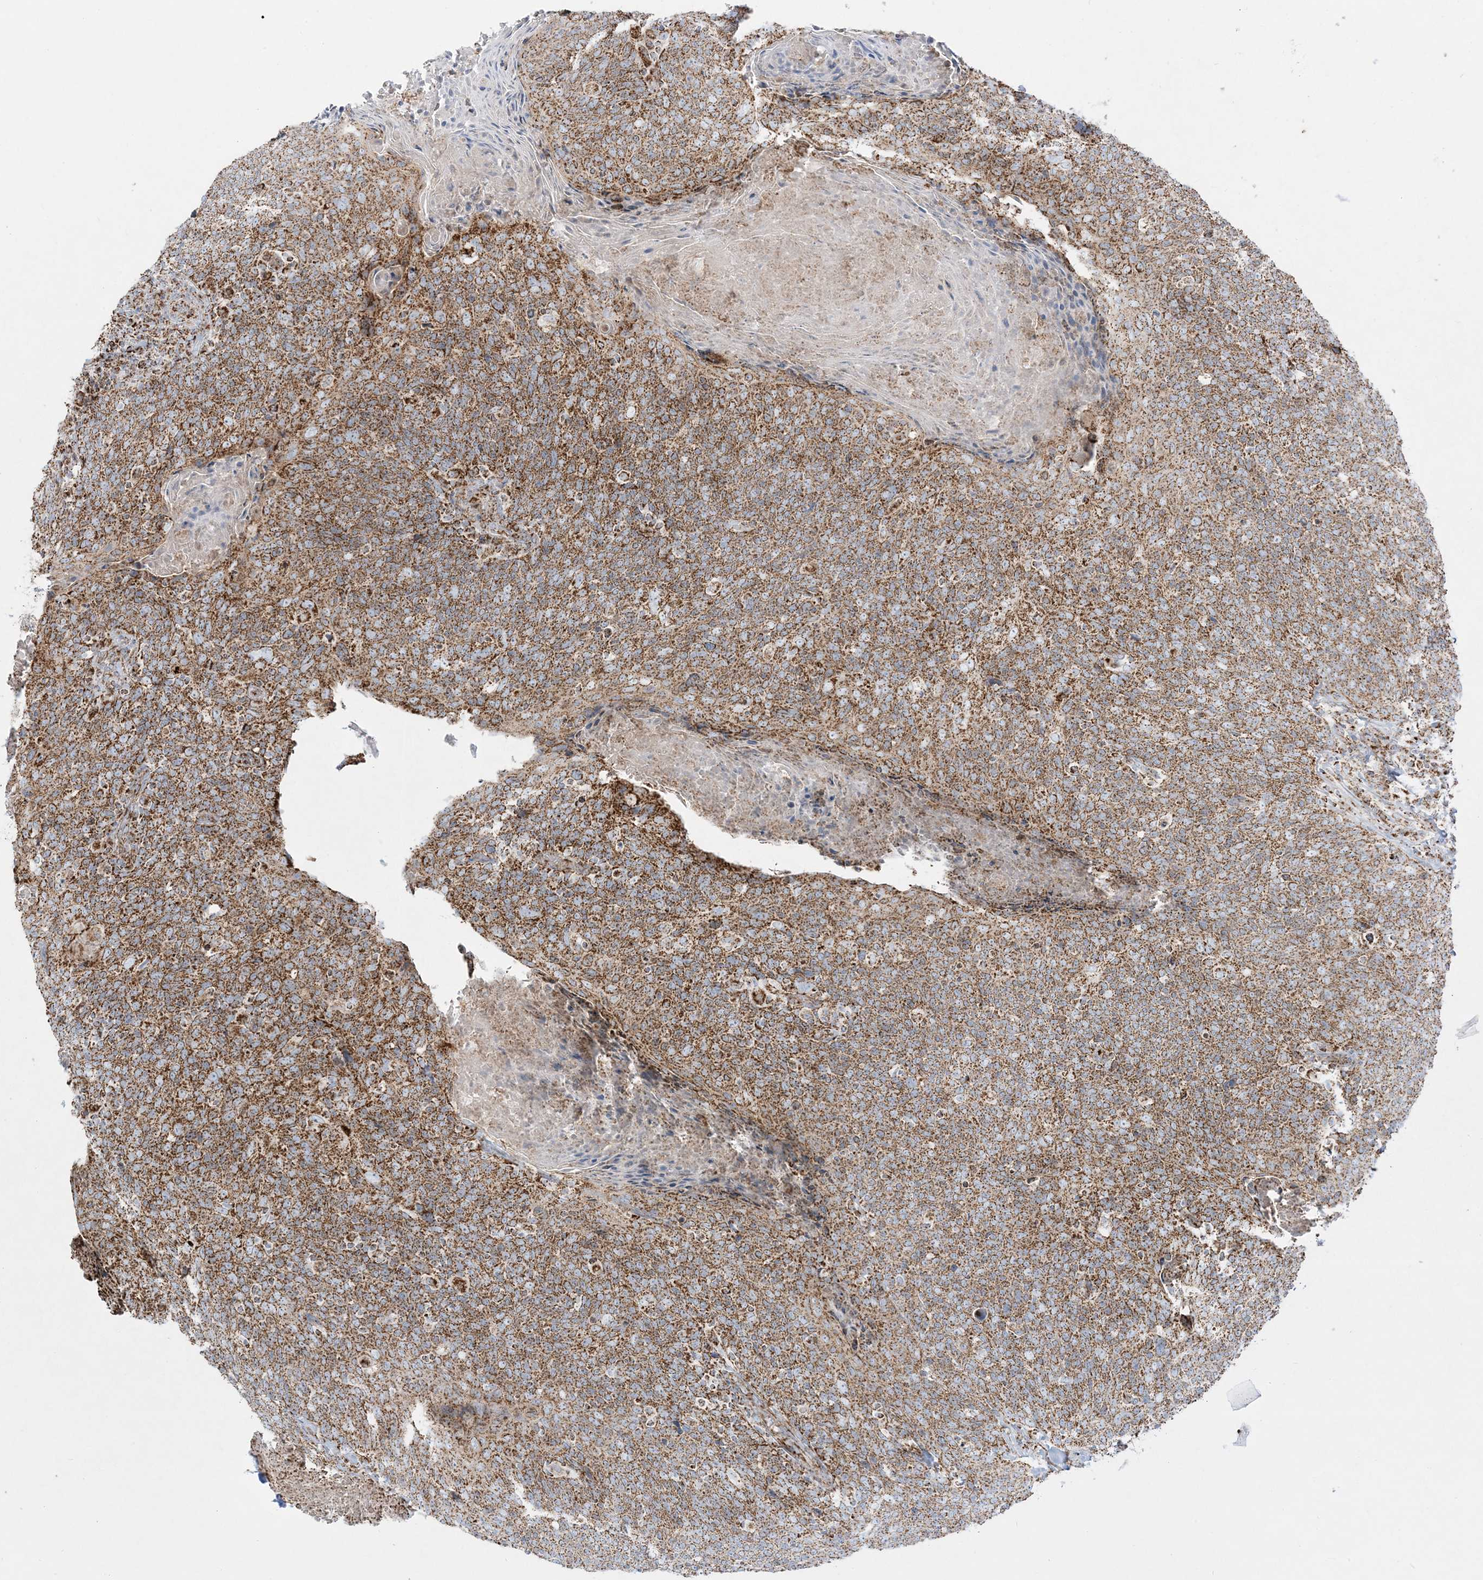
{"staining": {"intensity": "moderate", "quantity": ">75%", "location": "cytoplasmic/membranous"}, "tissue": "head and neck cancer", "cell_type": "Tumor cells", "image_type": "cancer", "snomed": [{"axis": "morphology", "description": "Squamous cell carcinoma, NOS"}, {"axis": "morphology", "description": "Squamous cell carcinoma, metastatic, NOS"}, {"axis": "topography", "description": "Lymph node"}, {"axis": "topography", "description": "Head-Neck"}], "caption": "Immunohistochemical staining of head and neck cancer demonstrates moderate cytoplasmic/membranous protein positivity in approximately >75% of tumor cells. The protein of interest is stained brown, and the nuclei are stained in blue (DAB (3,3'-diaminobenzidine) IHC with brightfield microscopy, high magnification).", "gene": "MRPS36", "patient": {"sex": "male", "age": 62}}